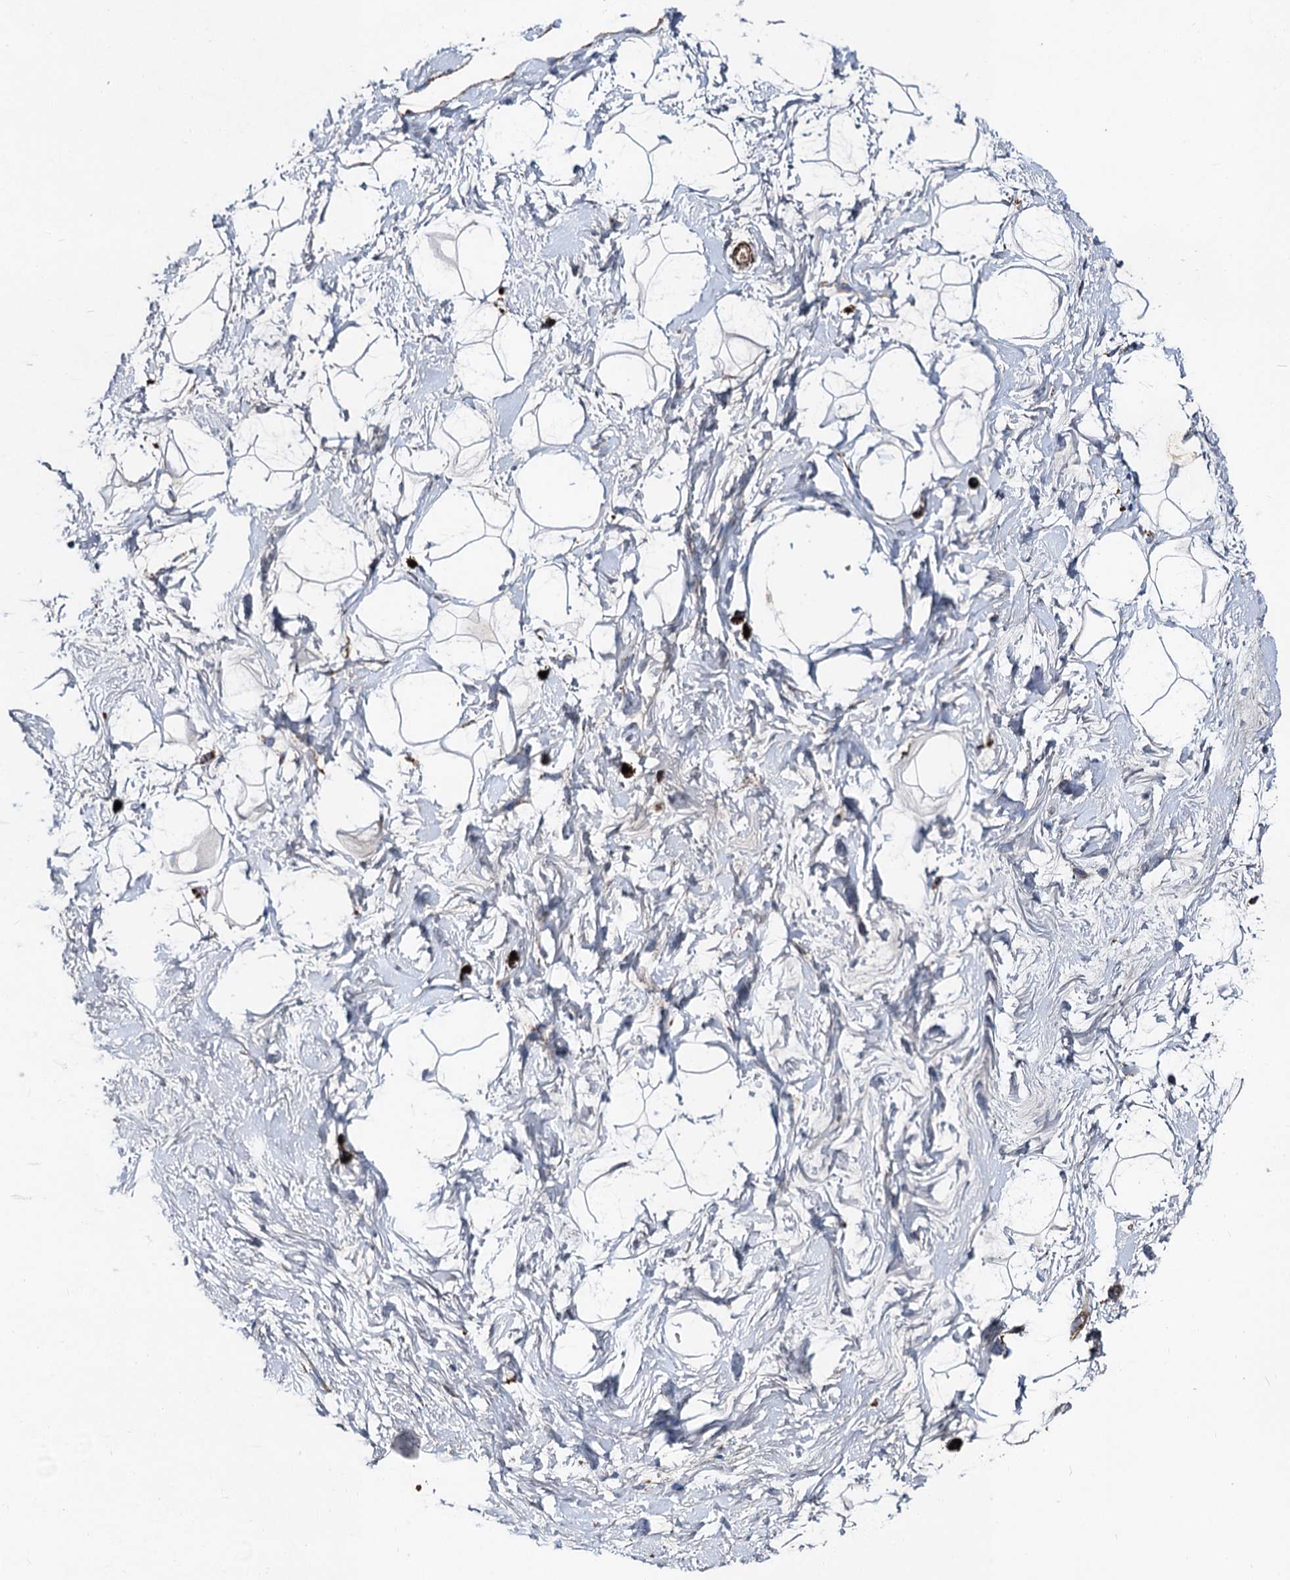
{"staining": {"intensity": "moderate", "quantity": "25%-75%", "location": "cytoplasmic/membranous"}, "tissue": "breast", "cell_type": "Adipocytes", "image_type": "normal", "snomed": [{"axis": "morphology", "description": "Normal tissue, NOS"}, {"axis": "morphology", "description": "Adenoma, NOS"}, {"axis": "topography", "description": "Breast"}], "caption": "Breast stained with DAB IHC displays medium levels of moderate cytoplasmic/membranous expression in approximately 25%-75% of adipocytes. (DAB (3,3'-diaminobenzidine) IHC, brown staining for protein, blue staining for nuclei).", "gene": "DDIAS", "patient": {"sex": "female", "age": 23}}